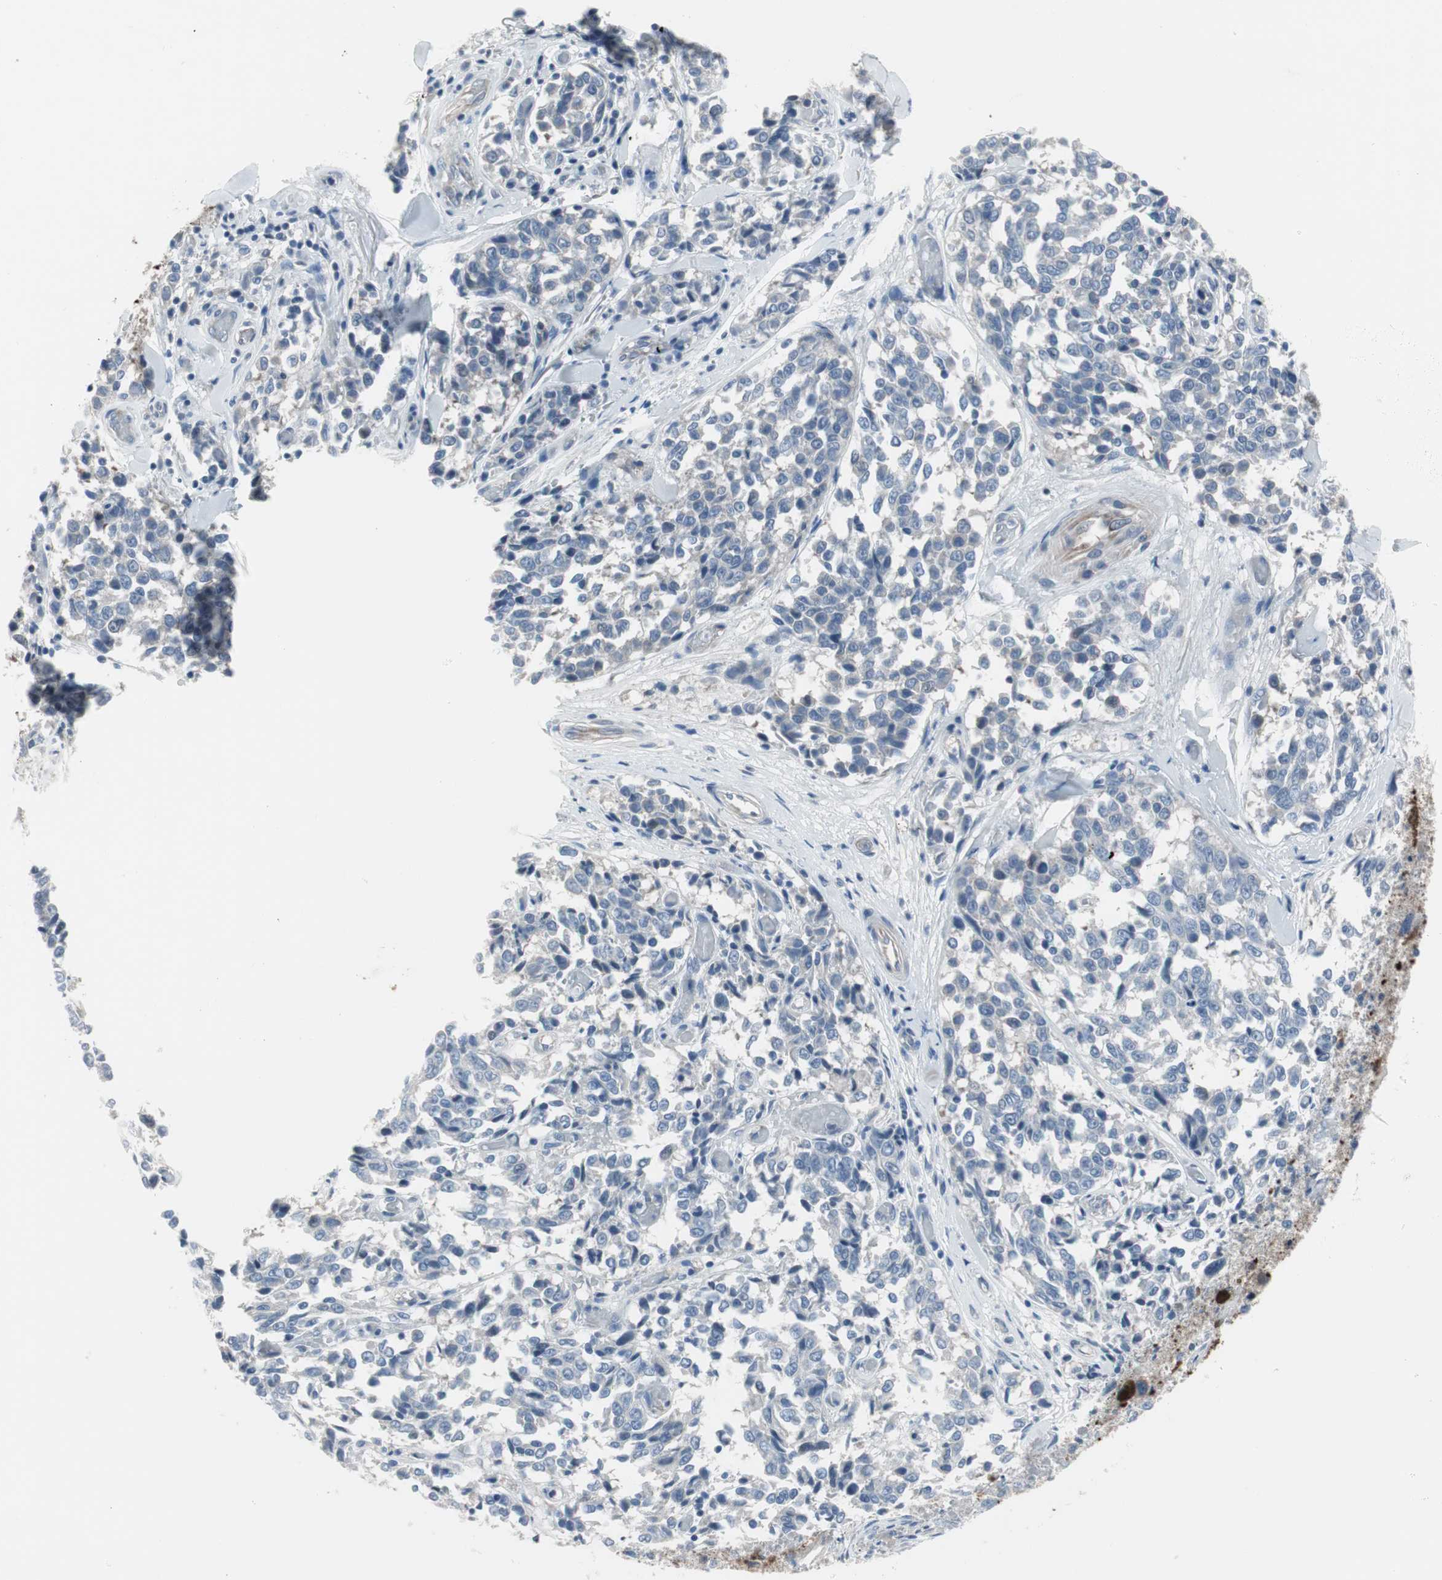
{"staining": {"intensity": "negative", "quantity": "none", "location": "none"}, "tissue": "melanoma", "cell_type": "Tumor cells", "image_type": "cancer", "snomed": [{"axis": "morphology", "description": "Malignant melanoma, NOS"}, {"axis": "topography", "description": "Skin"}], "caption": "High power microscopy micrograph of an immunohistochemistry (IHC) micrograph of malignant melanoma, revealing no significant expression in tumor cells.", "gene": "PIGR", "patient": {"sex": "female", "age": 64}}